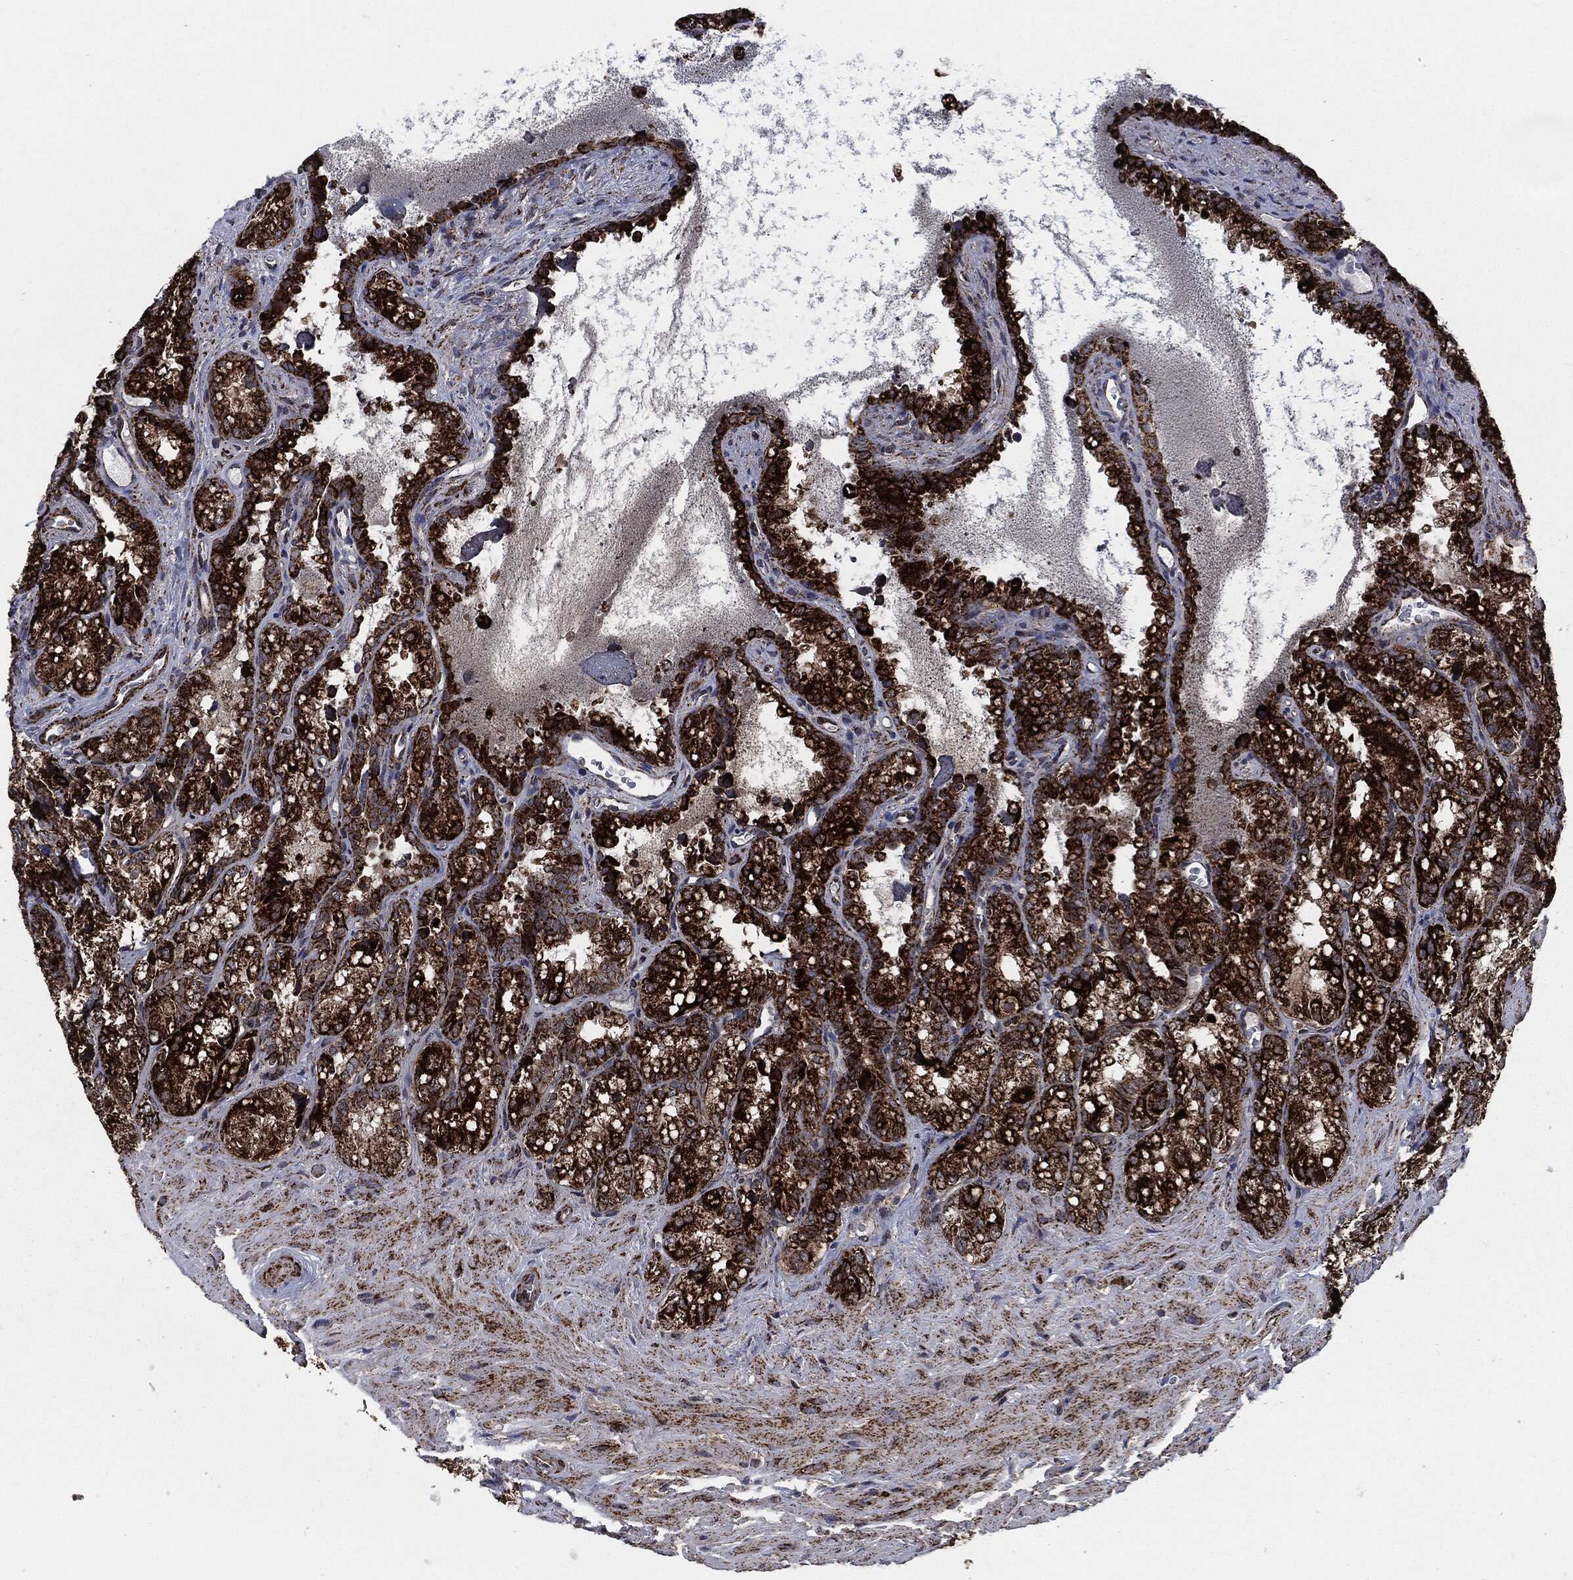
{"staining": {"intensity": "strong", "quantity": "25%-75%", "location": "cytoplasmic/membranous"}, "tissue": "seminal vesicle", "cell_type": "Glandular cells", "image_type": "normal", "snomed": [{"axis": "morphology", "description": "Normal tissue, NOS"}, {"axis": "topography", "description": "Seminal veicle"}], "caption": "IHC histopathology image of normal seminal vesicle: human seminal vesicle stained using IHC reveals high levels of strong protein expression localized specifically in the cytoplasmic/membranous of glandular cells, appearing as a cytoplasmic/membranous brown color.", "gene": "FH", "patient": {"sex": "male", "age": 68}}